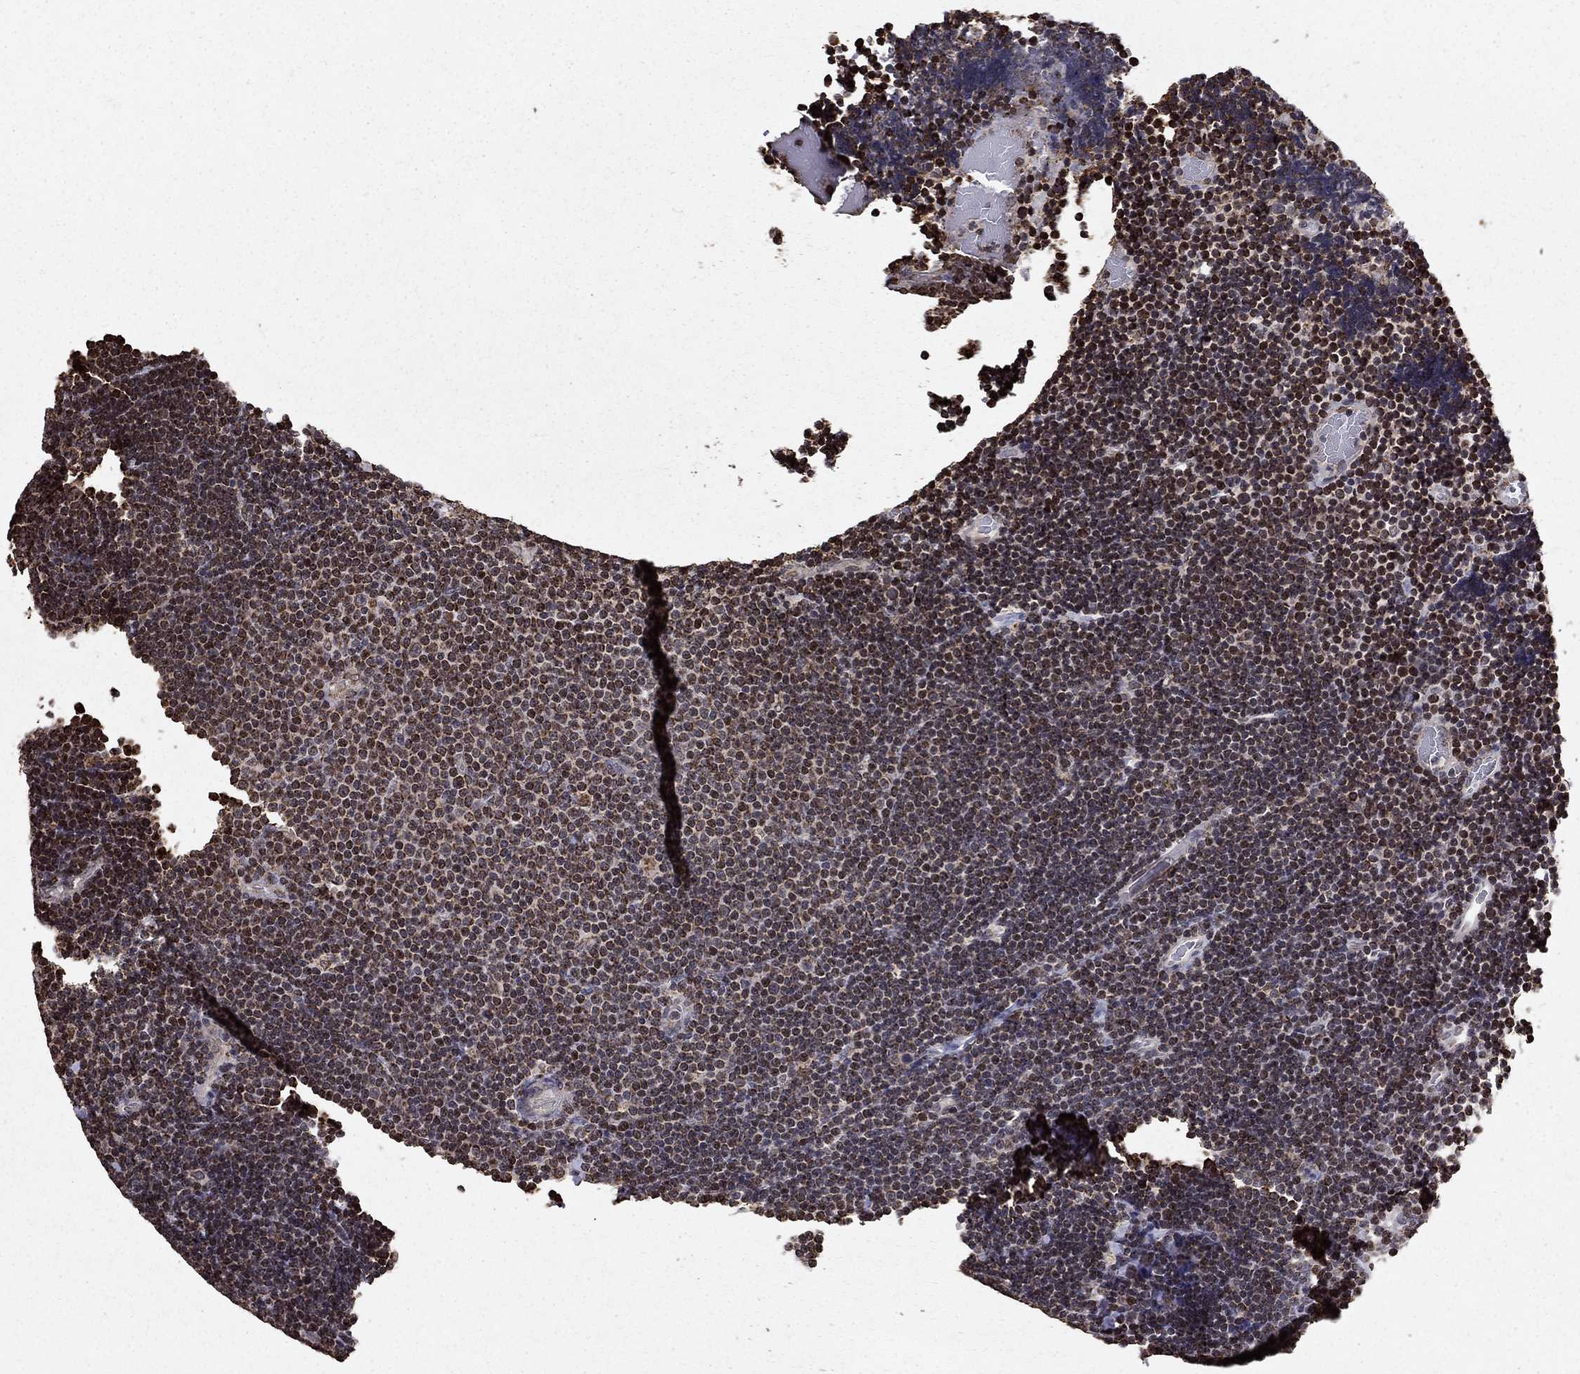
{"staining": {"intensity": "weak", "quantity": "25%-75%", "location": "nuclear"}, "tissue": "lymphoma", "cell_type": "Tumor cells", "image_type": "cancer", "snomed": [{"axis": "morphology", "description": "Malignant lymphoma, non-Hodgkin's type, Low grade"}, {"axis": "topography", "description": "Brain"}], "caption": "Immunohistochemistry (IHC) of human lymphoma demonstrates low levels of weak nuclear expression in about 25%-75% of tumor cells.", "gene": "ACOT13", "patient": {"sex": "female", "age": 66}}